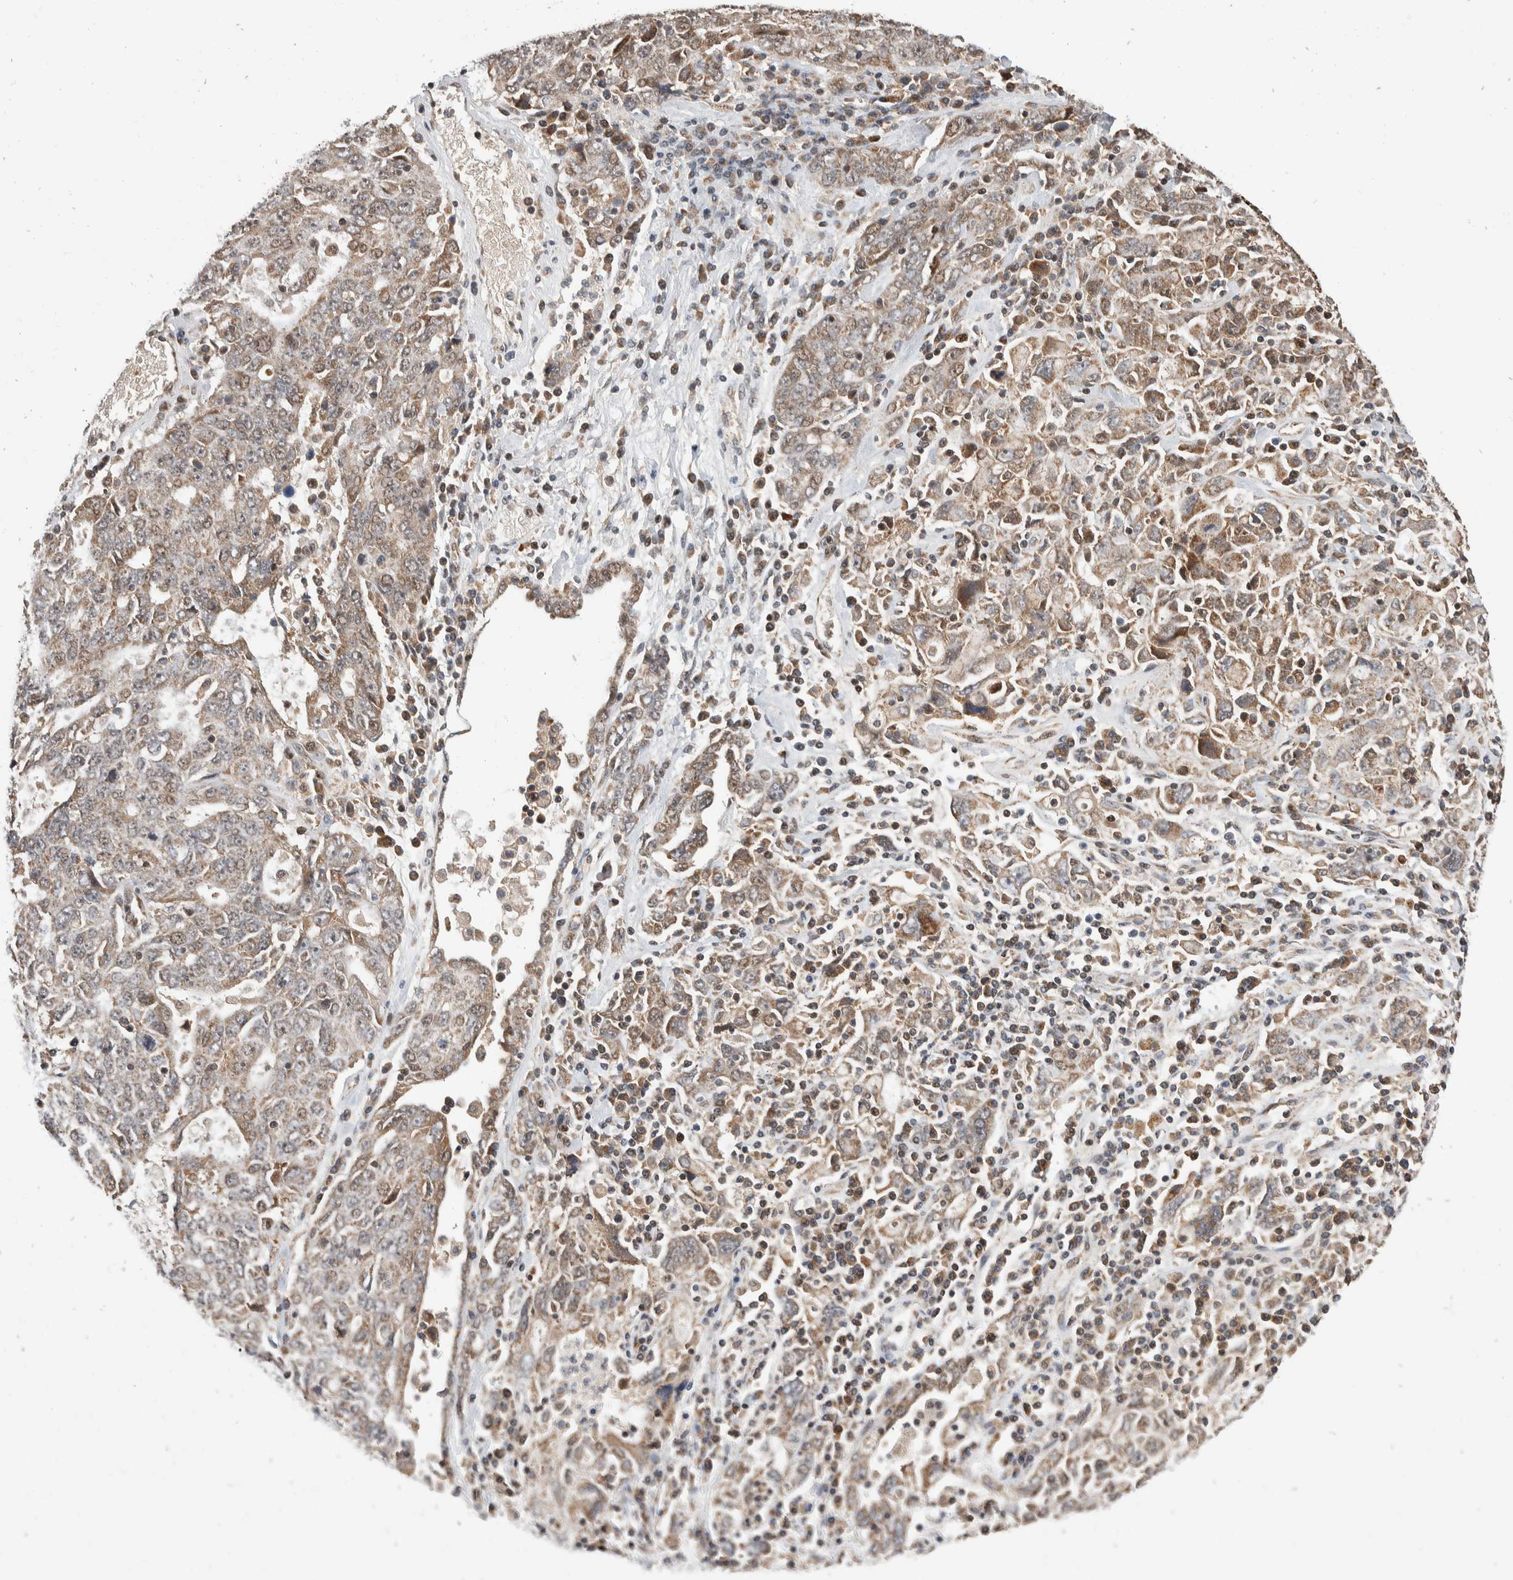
{"staining": {"intensity": "weak", "quantity": ">75%", "location": "cytoplasmic/membranous,nuclear"}, "tissue": "ovarian cancer", "cell_type": "Tumor cells", "image_type": "cancer", "snomed": [{"axis": "morphology", "description": "Carcinoma, endometroid"}, {"axis": "topography", "description": "Ovary"}], "caption": "This micrograph demonstrates IHC staining of human ovarian cancer (endometroid carcinoma), with low weak cytoplasmic/membranous and nuclear positivity in approximately >75% of tumor cells.", "gene": "ABHD11", "patient": {"sex": "female", "age": 62}}